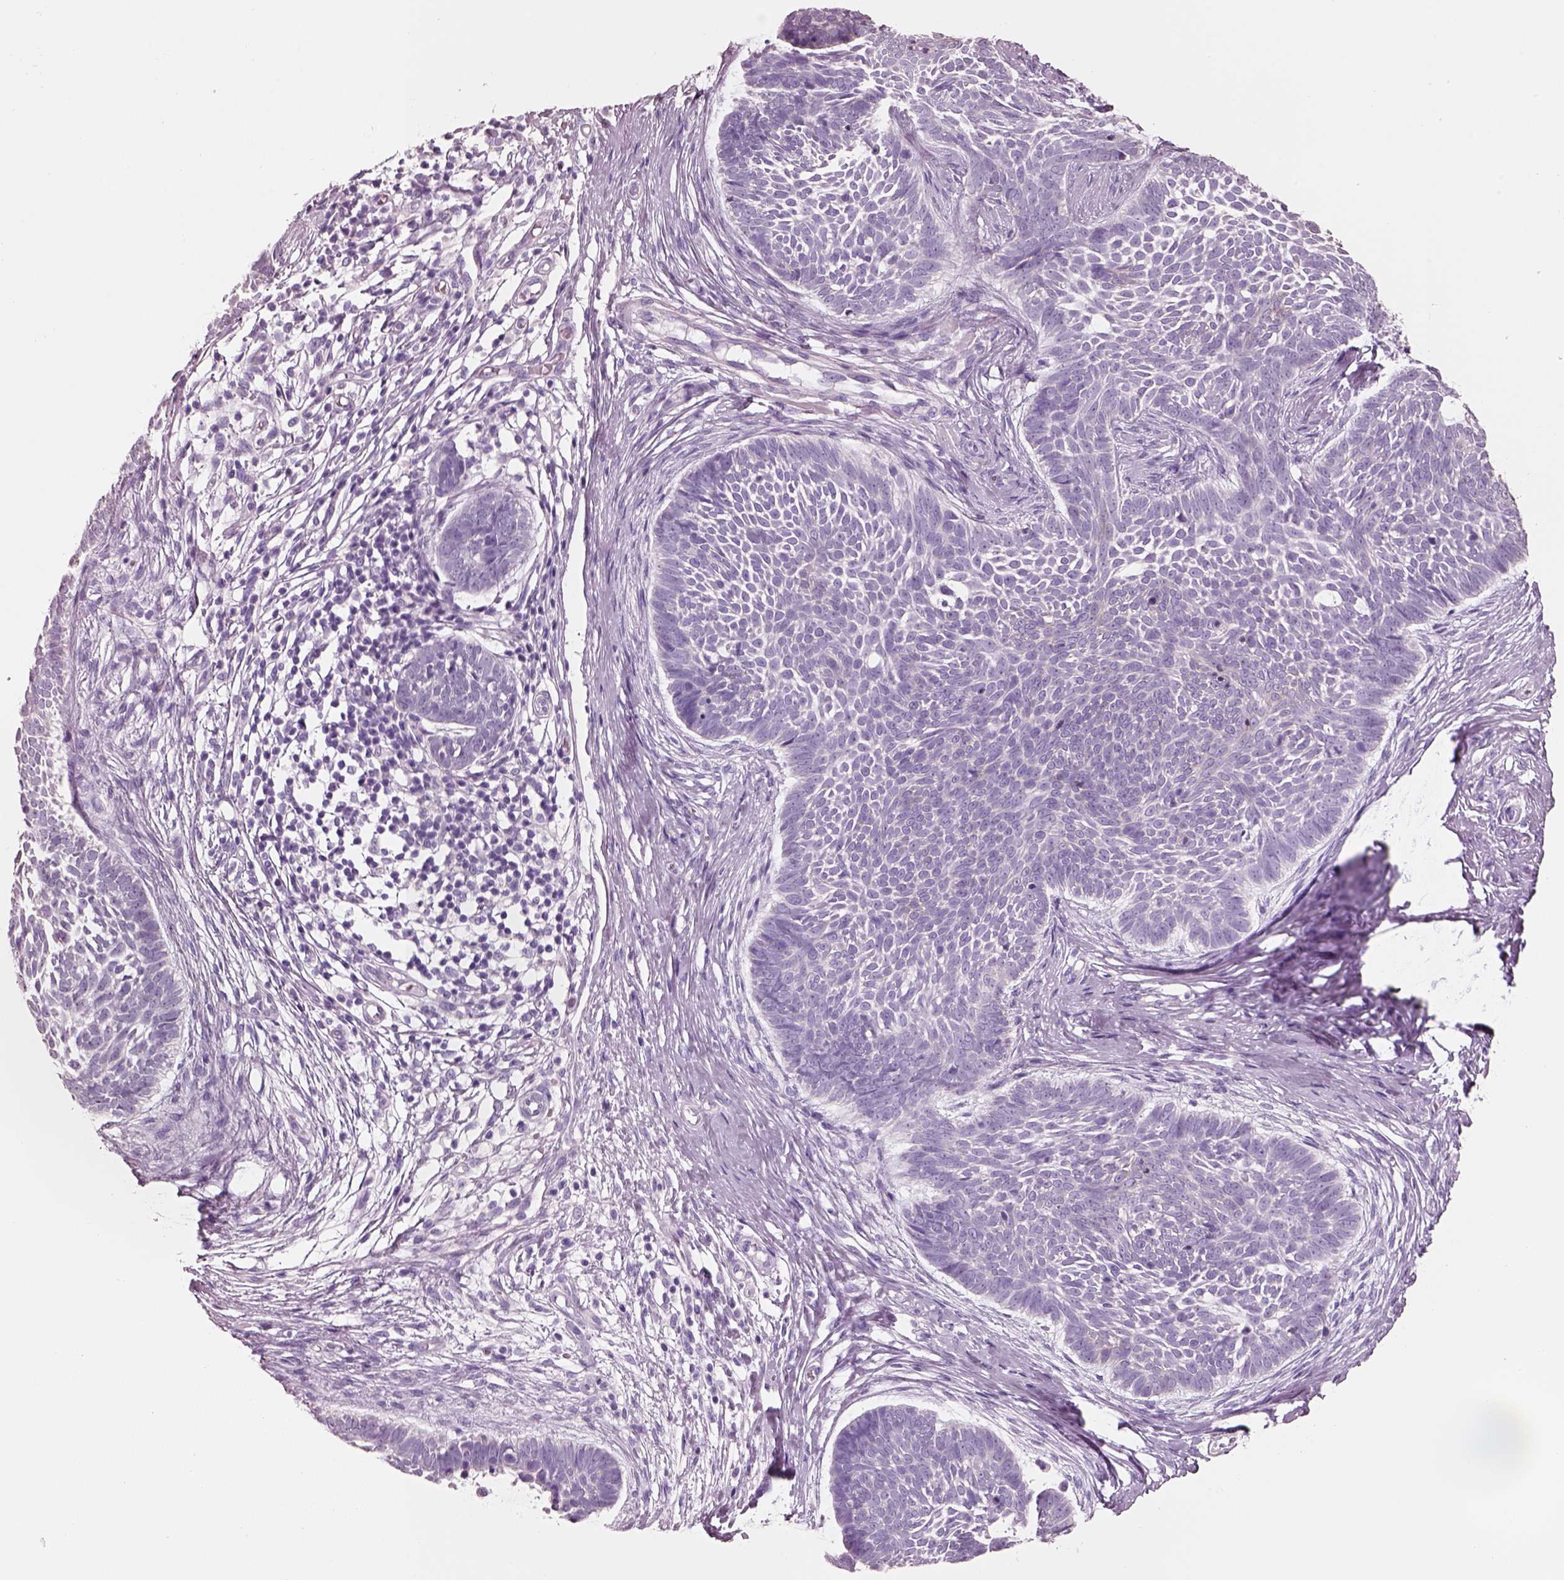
{"staining": {"intensity": "negative", "quantity": "none", "location": "none"}, "tissue": "skin cancer", "cell_type": "Tumor cells", "image_type": "cancer", "snomed": [{"axis": "morphology", "description": "Basal cell carcinoma"}, {"axis": "topography", "description": "Skin"}], "caption": "Tumor cells are negative for brown protein staining in skin cancer.", "gene": "PNOC", "patient": {"sex": "male", "age": 85}}